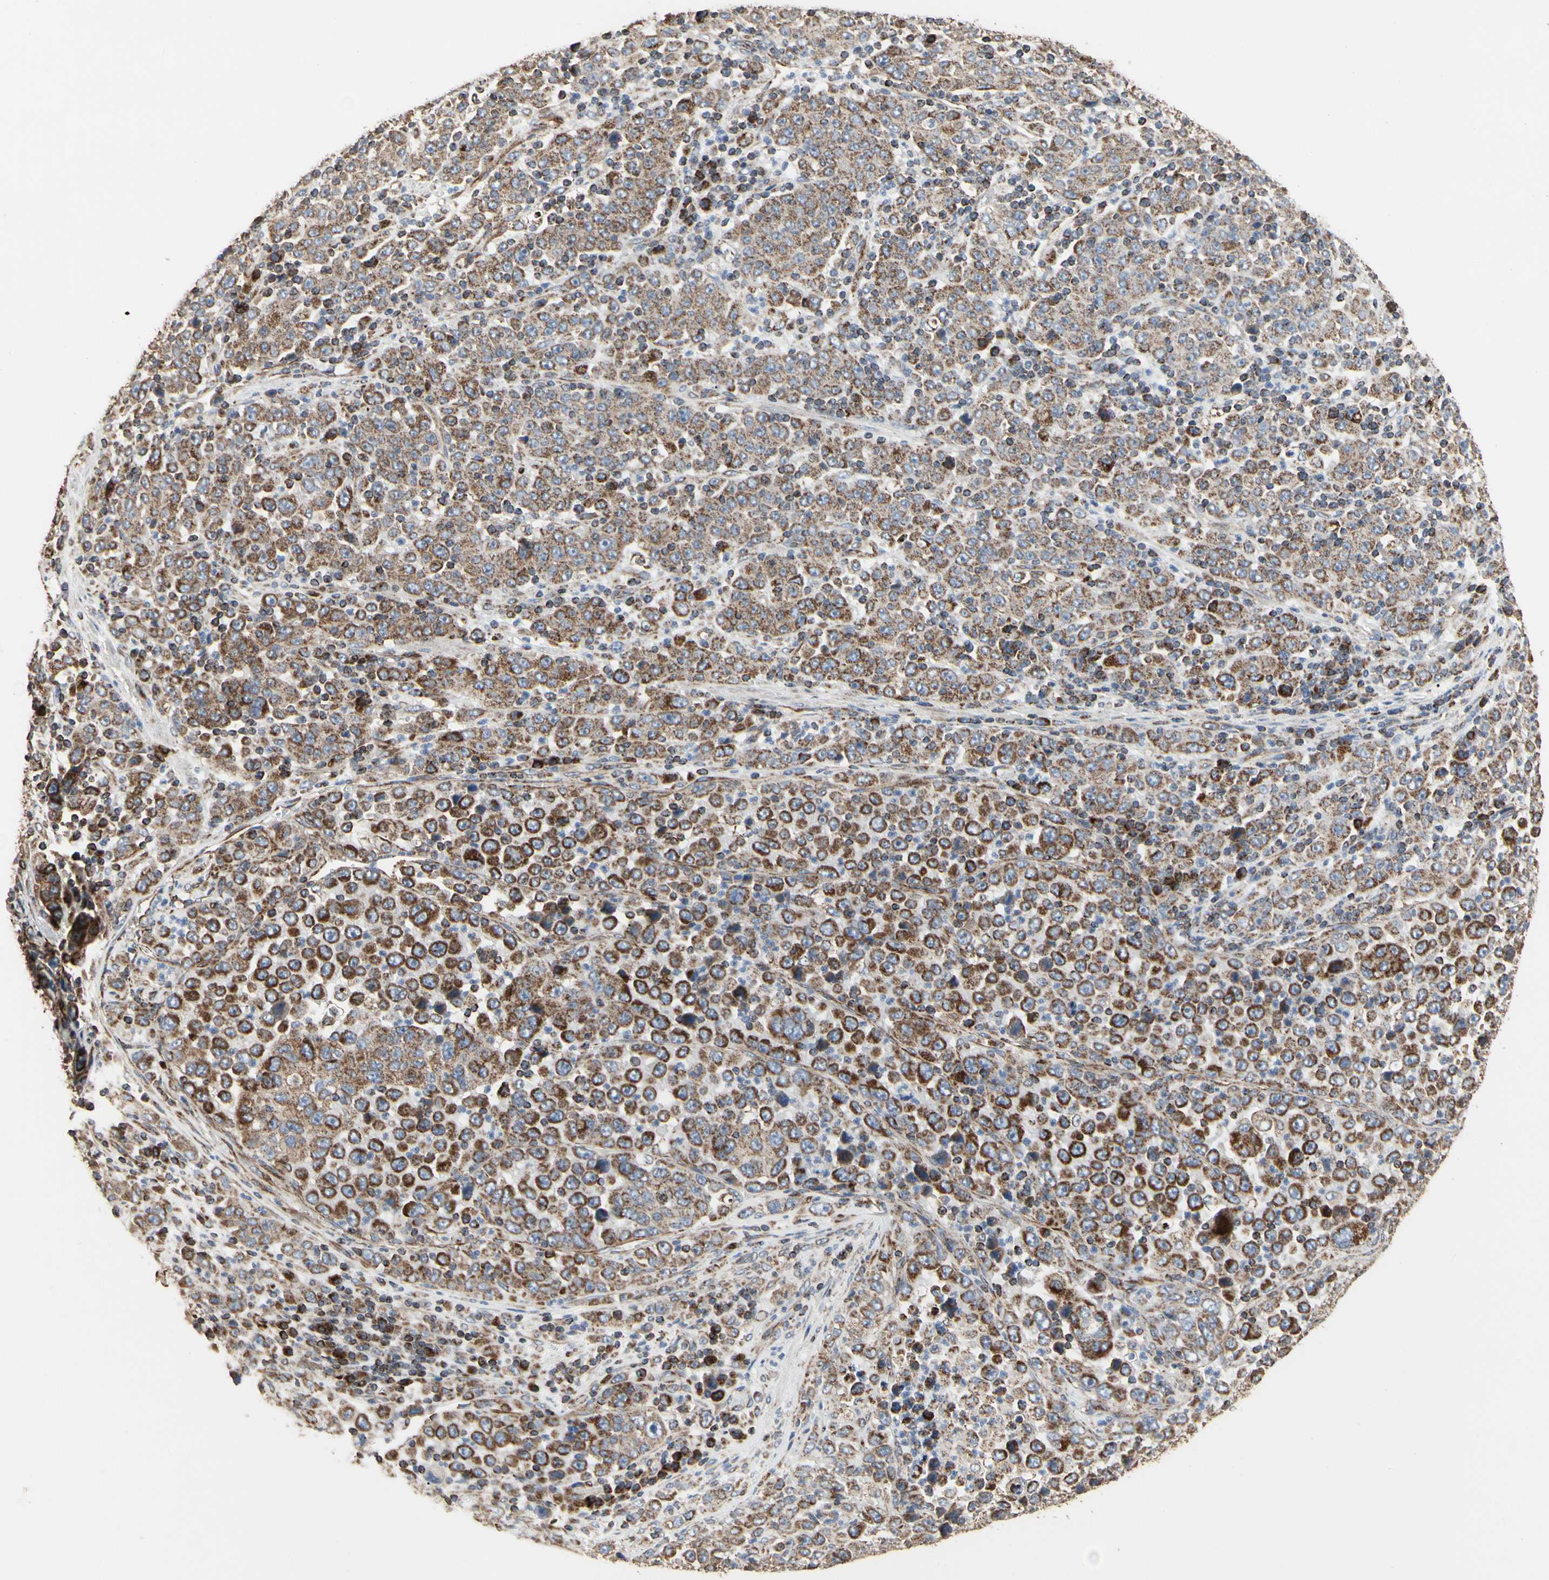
{"staining": {"intensity": "moderate", "quantity": "25%-75%", "location": "cytoplasmic/membranous"}, "tissue": "stomach cancer", "cell_type": "Tumor cells", "image_type": "cancer", "snomed": [{"axis": "morphology", "description": "Normal tissue, NOS"}, {"axis": "morphology", "description": "Adenocarcinoma, NOS"}, {"axis": "topography", "description": "Stomach, upper"}, {"axis": "topography", "description": "Stomach"}], "caption": "DAB immunohistochemical staining of stomach cancer (adenocarcinoma) exhibits moderate cytoplasmic/membranous protein positivity in approximately 25%-75% of tumor cells.", "gene": "TUBA1A", "patient": {"sex": "male", "age": 59}}